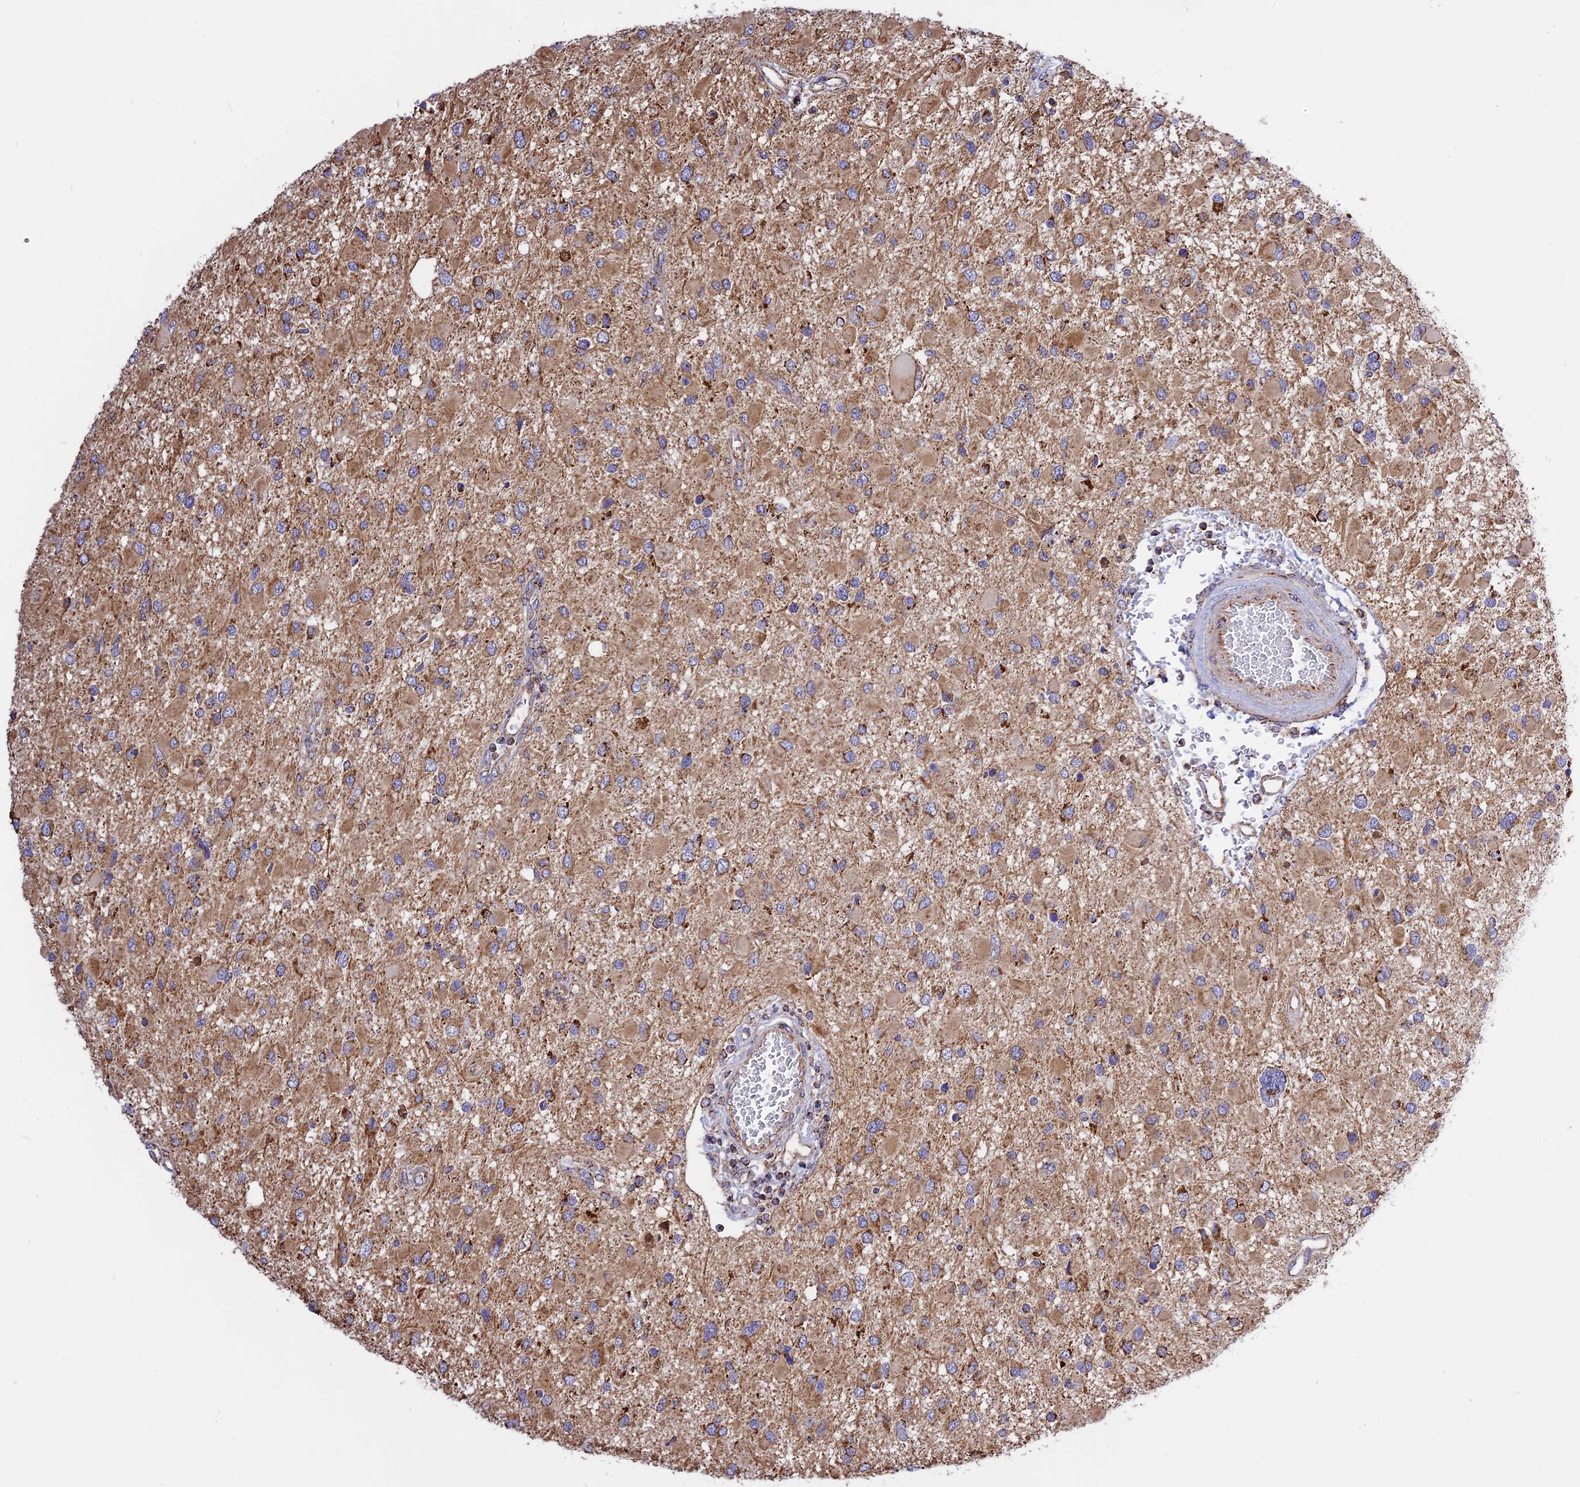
{"staining": {"intensity": "strong", "quantity": "<25%", "location": "cytoplasmic/membranous"}, "tissue": "glioma", "cell_type": "Tumor cells", "image_type": "cancer", "snomed": [{"axis": "morphology", "description": "Glioma, malignant, High grade"}, {"axis": "topography", "description": "Brain"}], "caption": "Malignant glioma (high-grade) tissue demonstrates strong cytoplasmic/membranous positivity in approximately <25% of tumor cells, visualized by immunohistochemistry.", "gene": "TTC4", "patient": {"sex": "male", "age": 53}}